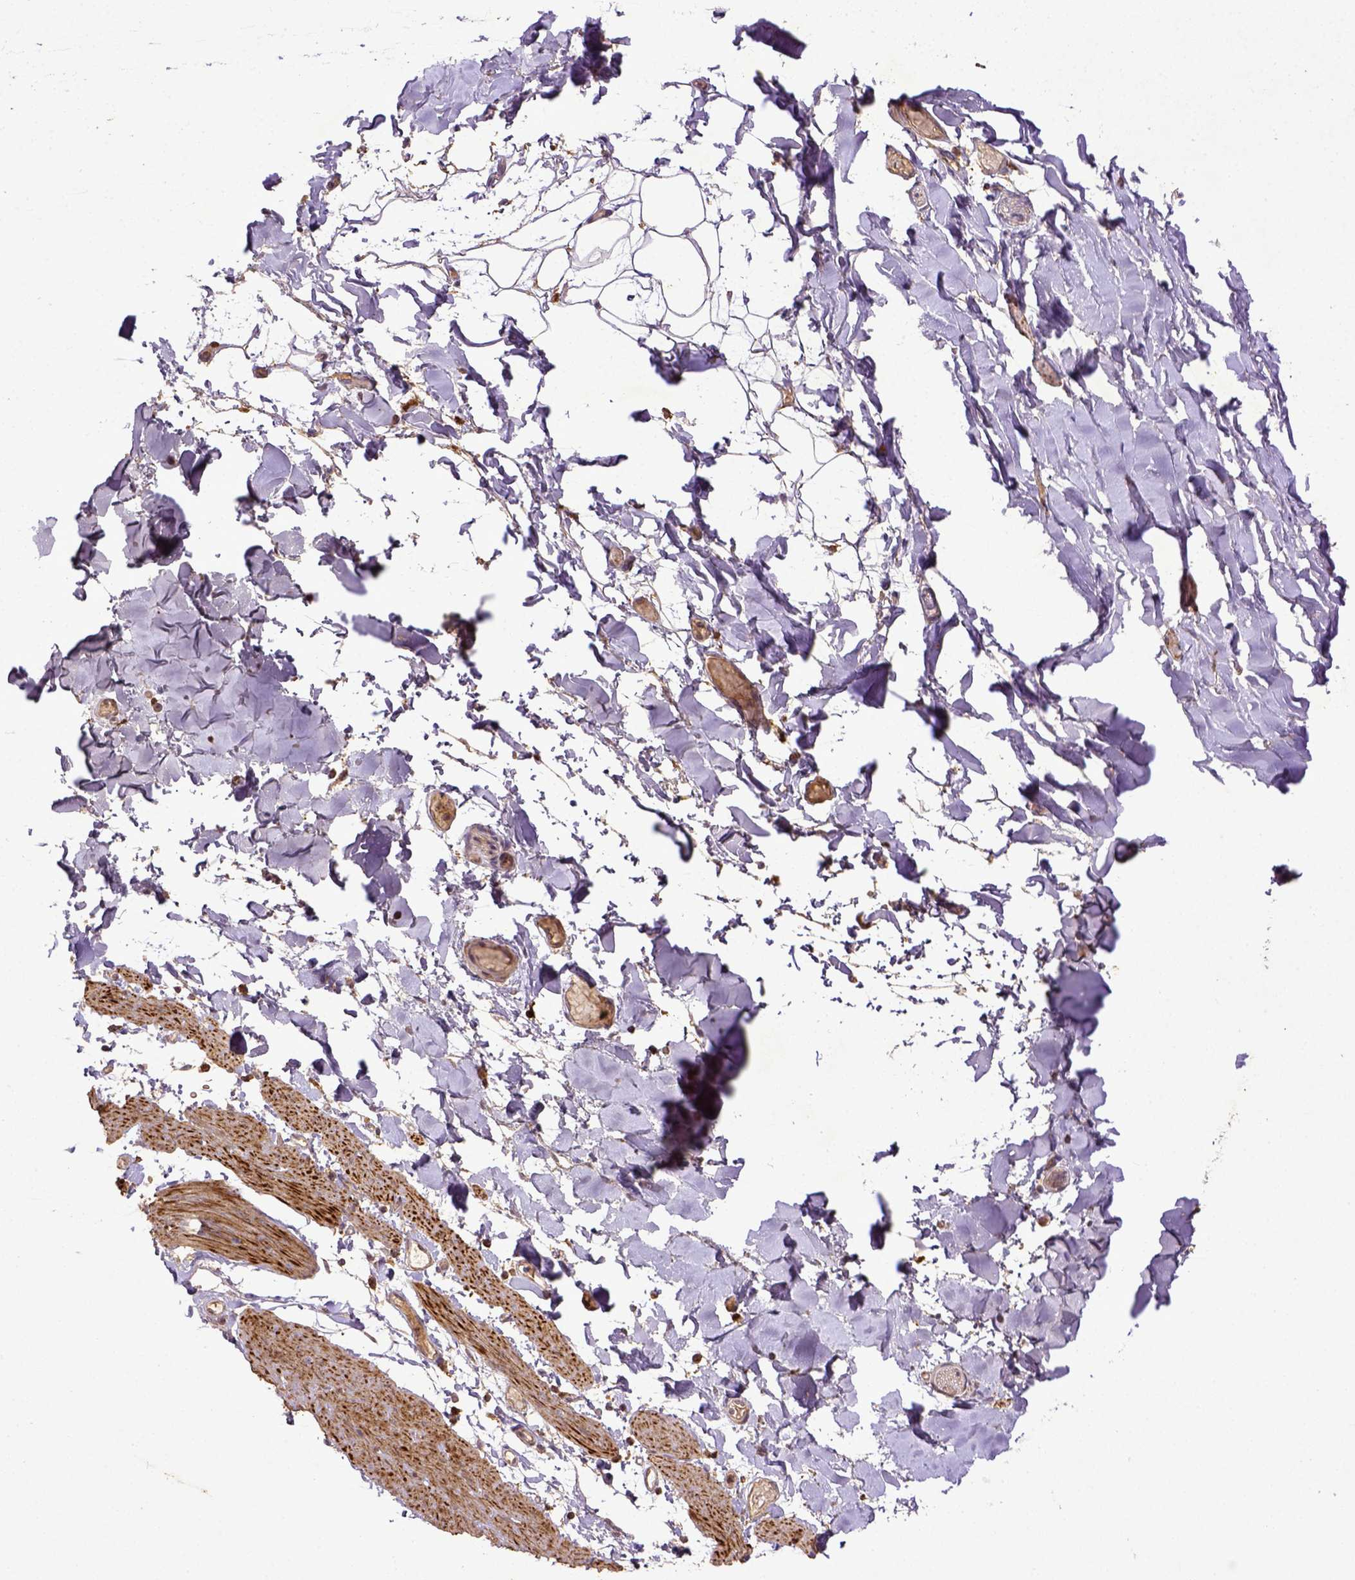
{"staining": {"intensity": "moderate", "quantity": ">75%", "location": "cytoplasmic/membranous"}, "tissue": "adipose tissue", "cell_type": "Adipocytes", "image_type": "normal", "snomed": [{"axis": "morphology", "description": "Normal tissue, NOS"}, {"axis": "topography", "description": "Gallbladder"}, {"axis": "topography", "description": "Peripheral nerve tissue"}], "caption": "Normal adipose tissue reveals moderate cytoplasmic/membranous positivity in about >75% of adipocytes.", "gene": "MT", "patient": {"sex": "female", "age": 45}}